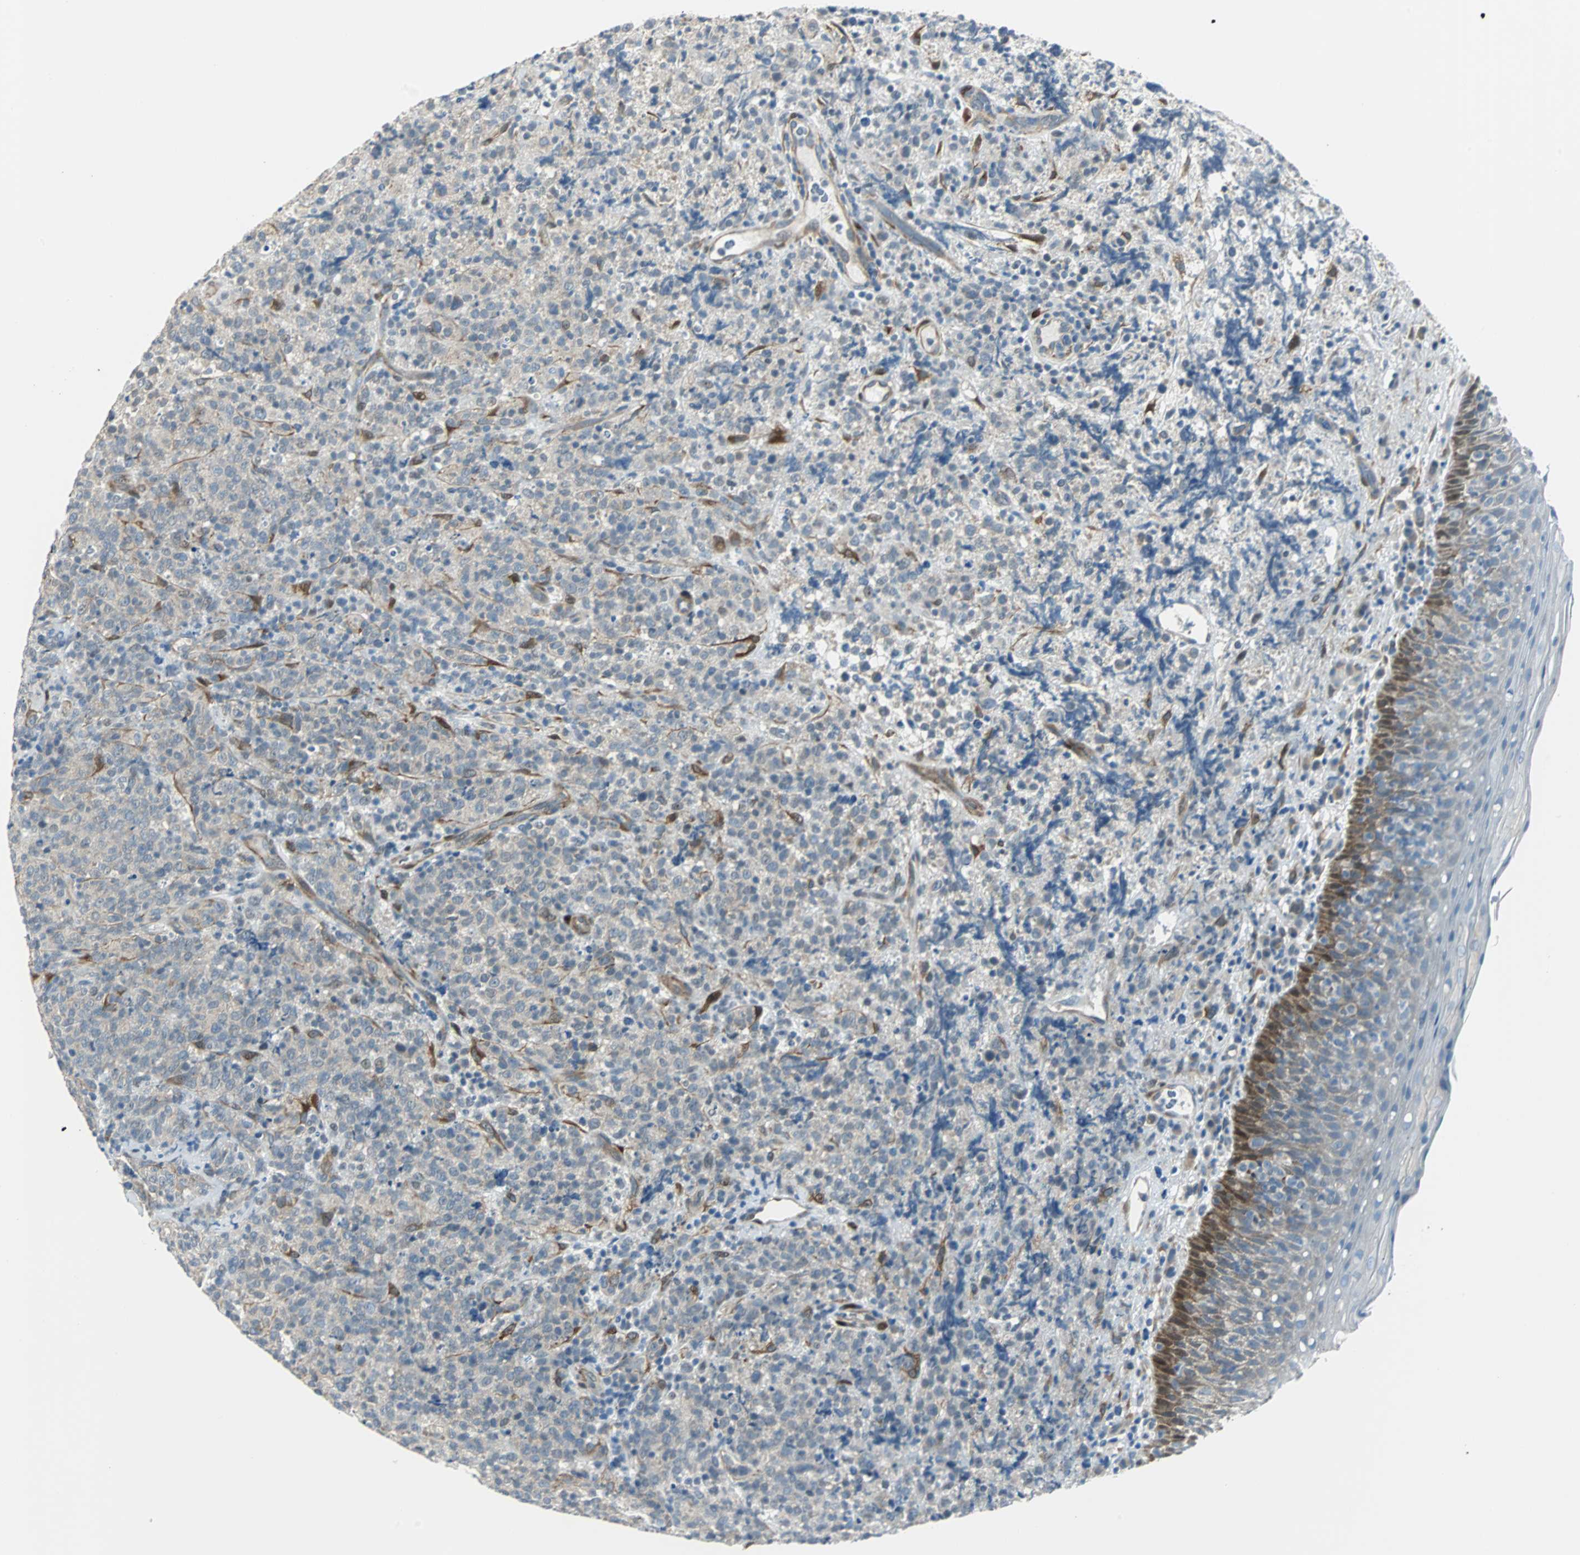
{"staining": {"intensity": "negative", "quantity": "none", "location": "none"}, "tissue": "lymphoma", "cell_type": "Tumor cells", "image_type": "cancer", "snomed": [{"axis": "morphology", "description": "Malignant lymphoma, non-Hodgkin's type, High grade"}, {"axis": "topography", "description": "Tonsil"}], "caption": "This is an immunohistochemistry histopathology image of malignant lymphoma, non-Hodgkin's type (high-grade). There is no staining in tumor cells.", "gene": "FHL2", "patient": {"sex": "female", "age": 36}}